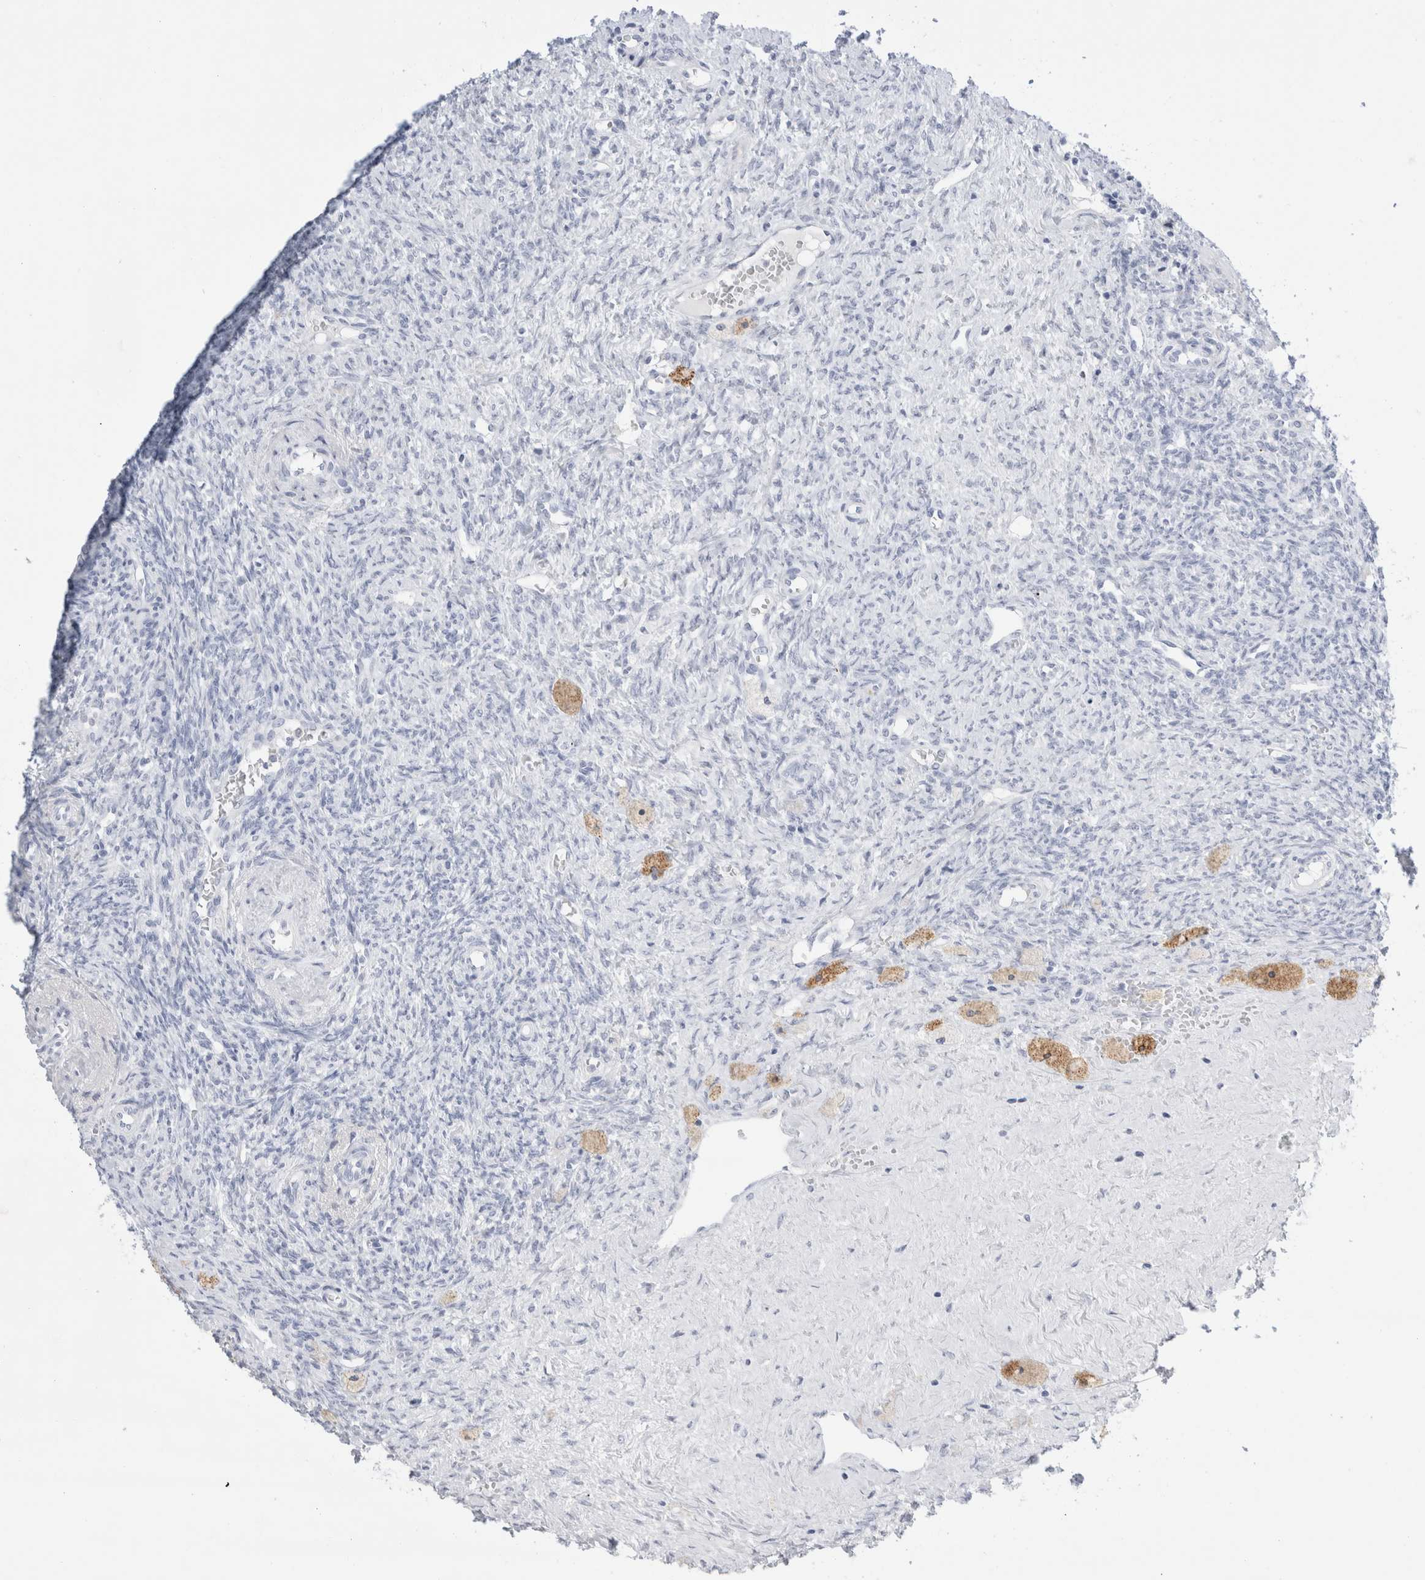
{"staining": {"intensity": "negative", "quantity": "none", "location": "none"}, "tissue": "ovary", "cell_type": "Follicle cells", "image_type": "normal", "snomed": [{"axis": "morphology", "description": "Normal tissue, NOS"}, {"axis": "topography", "description": "Ovary"}], "caption": "An IHC image of normal ovary is shown. There is no staining in follicle cells of ovary. (DAB (3,3'-diaminobenzidine) immunohistochemistry (IHC), high magnification).", "gene": "MUC15", "patient": {"sex": "female", "age": 41}}